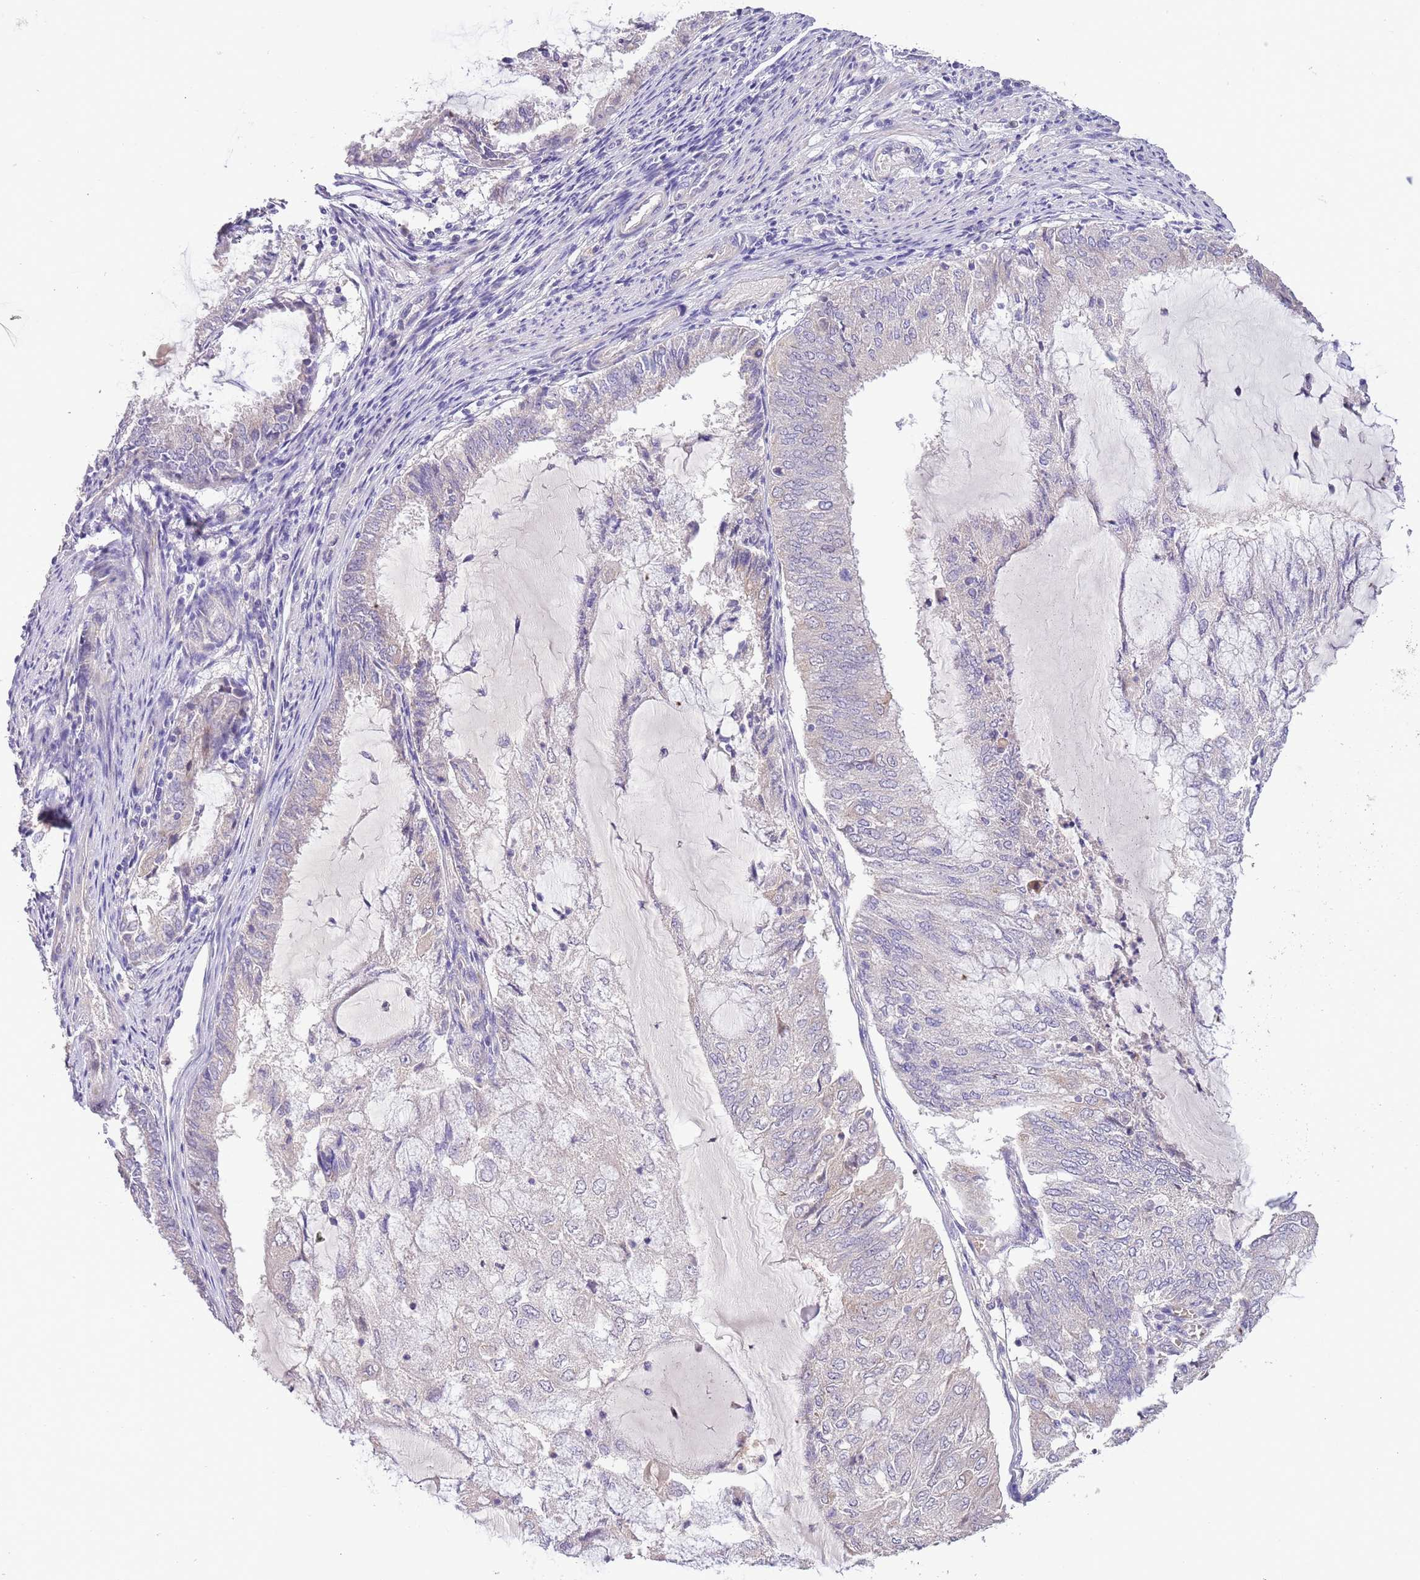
{"staining": {"intensity": "negative", "quantity": "none", "location": "none"}, "tissue": "endometrial cancer", "cell_type": "Tumor cells", "image_type": "cancer", "snomed": [{"axis": "morphology", "description": "Adenocarcinoma, NOS"}, {"axis": "topography", "description": "Endometrium"}], "caption": "Immunohistochemistry (IHC) of endometrial cancer (adenocarcinoma) demonstrates no expression in tumor cells.", "gene": "ZNF658", "patient": {"sex": "female", "age": 81}}